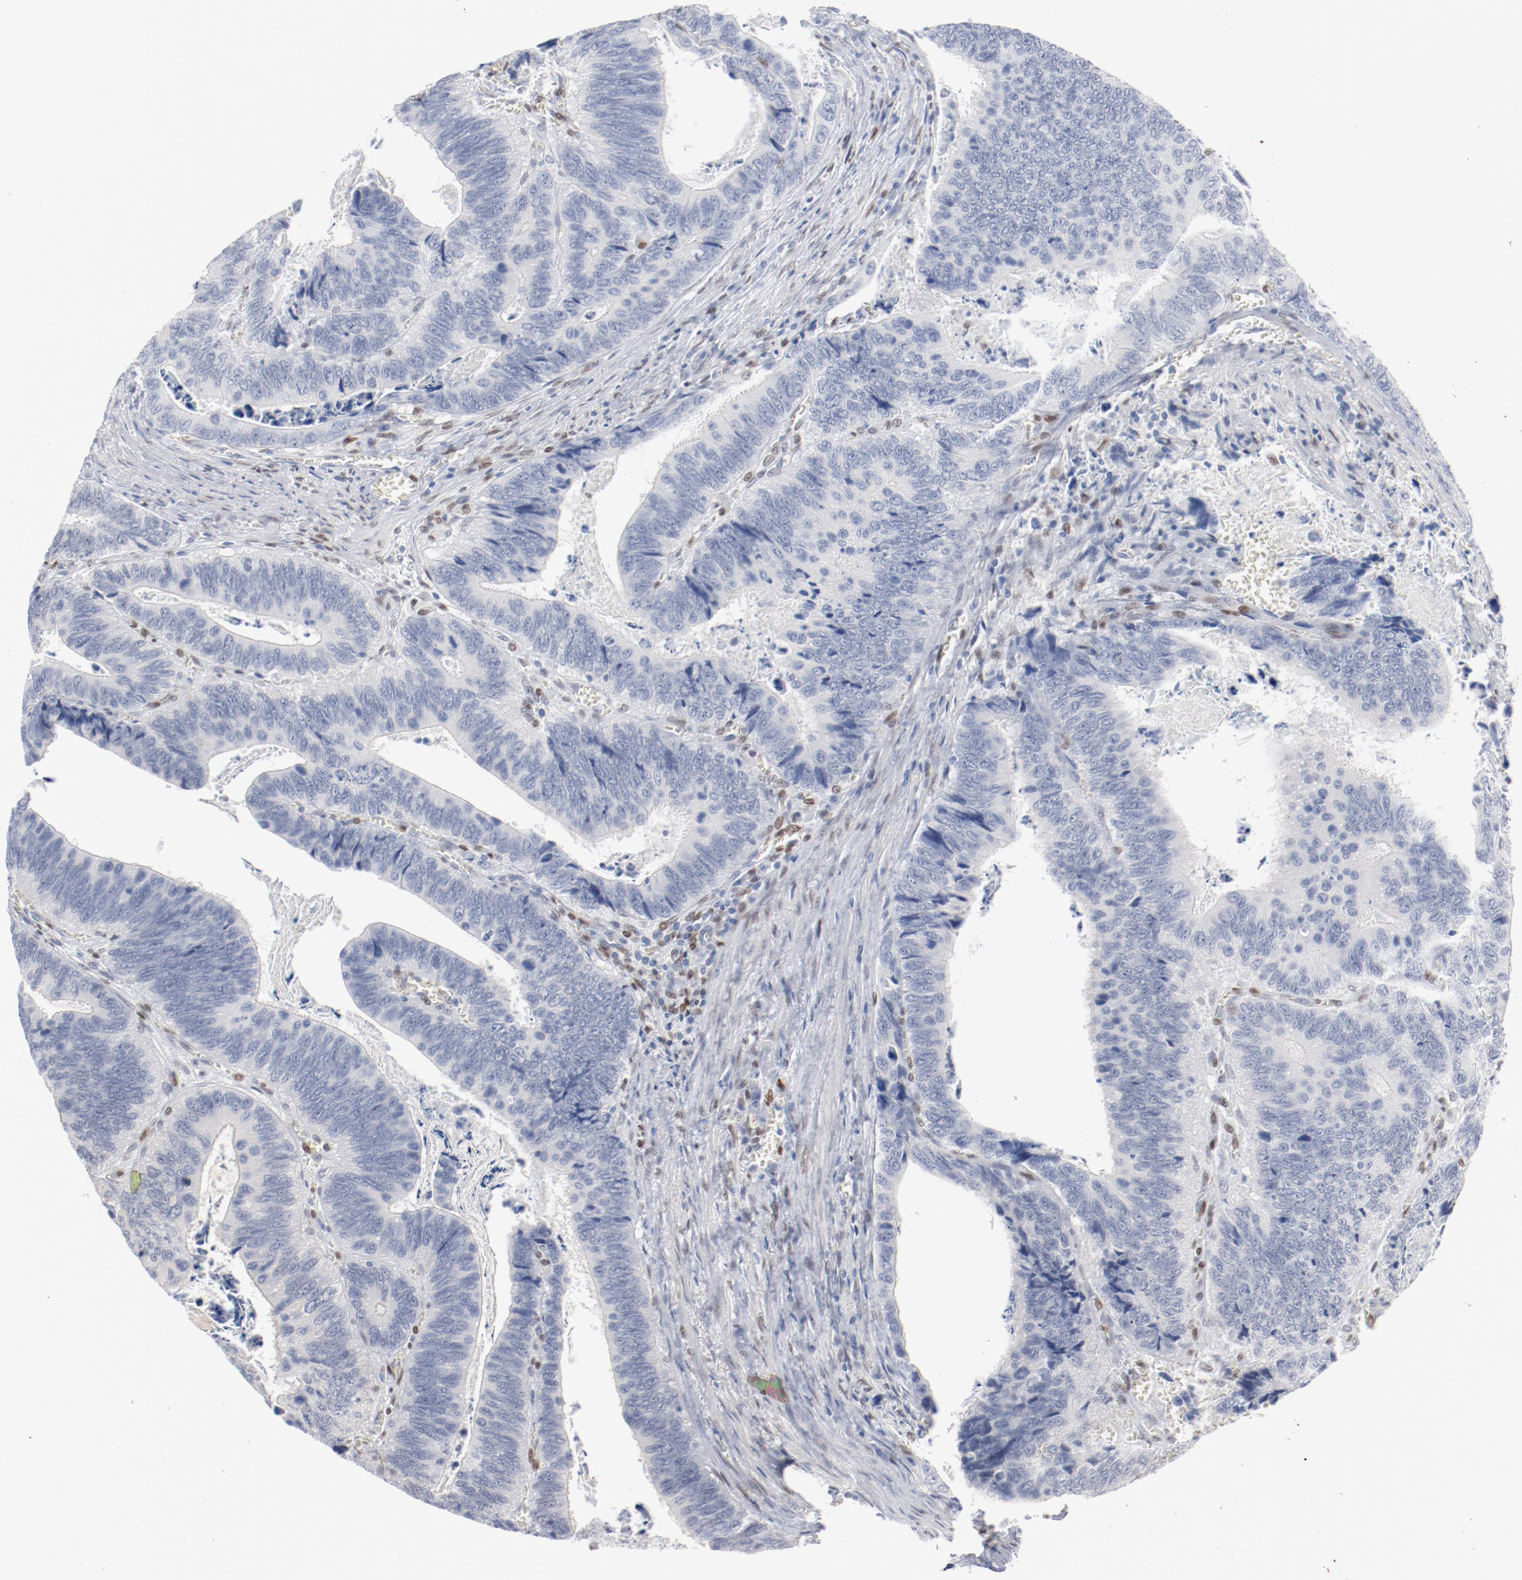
{"staining": {"intensity": "negative", "quantity": "none", "location": "none"}, "tissue": "colorectal cancer", "cell_type": "Tumor cells", "image_type": "cancer", "snomed": [{"axis": "morphology", "description": "Adenocarcinoma, NOS"}, {"axis": "topography", "description": "Colon"}], "caption": "Tumor cells show no significant positivity in colorectal cancer (adenocarcinoma).", "gene": "ZEB2", "patient": {"sex": "male", "age": 72}}